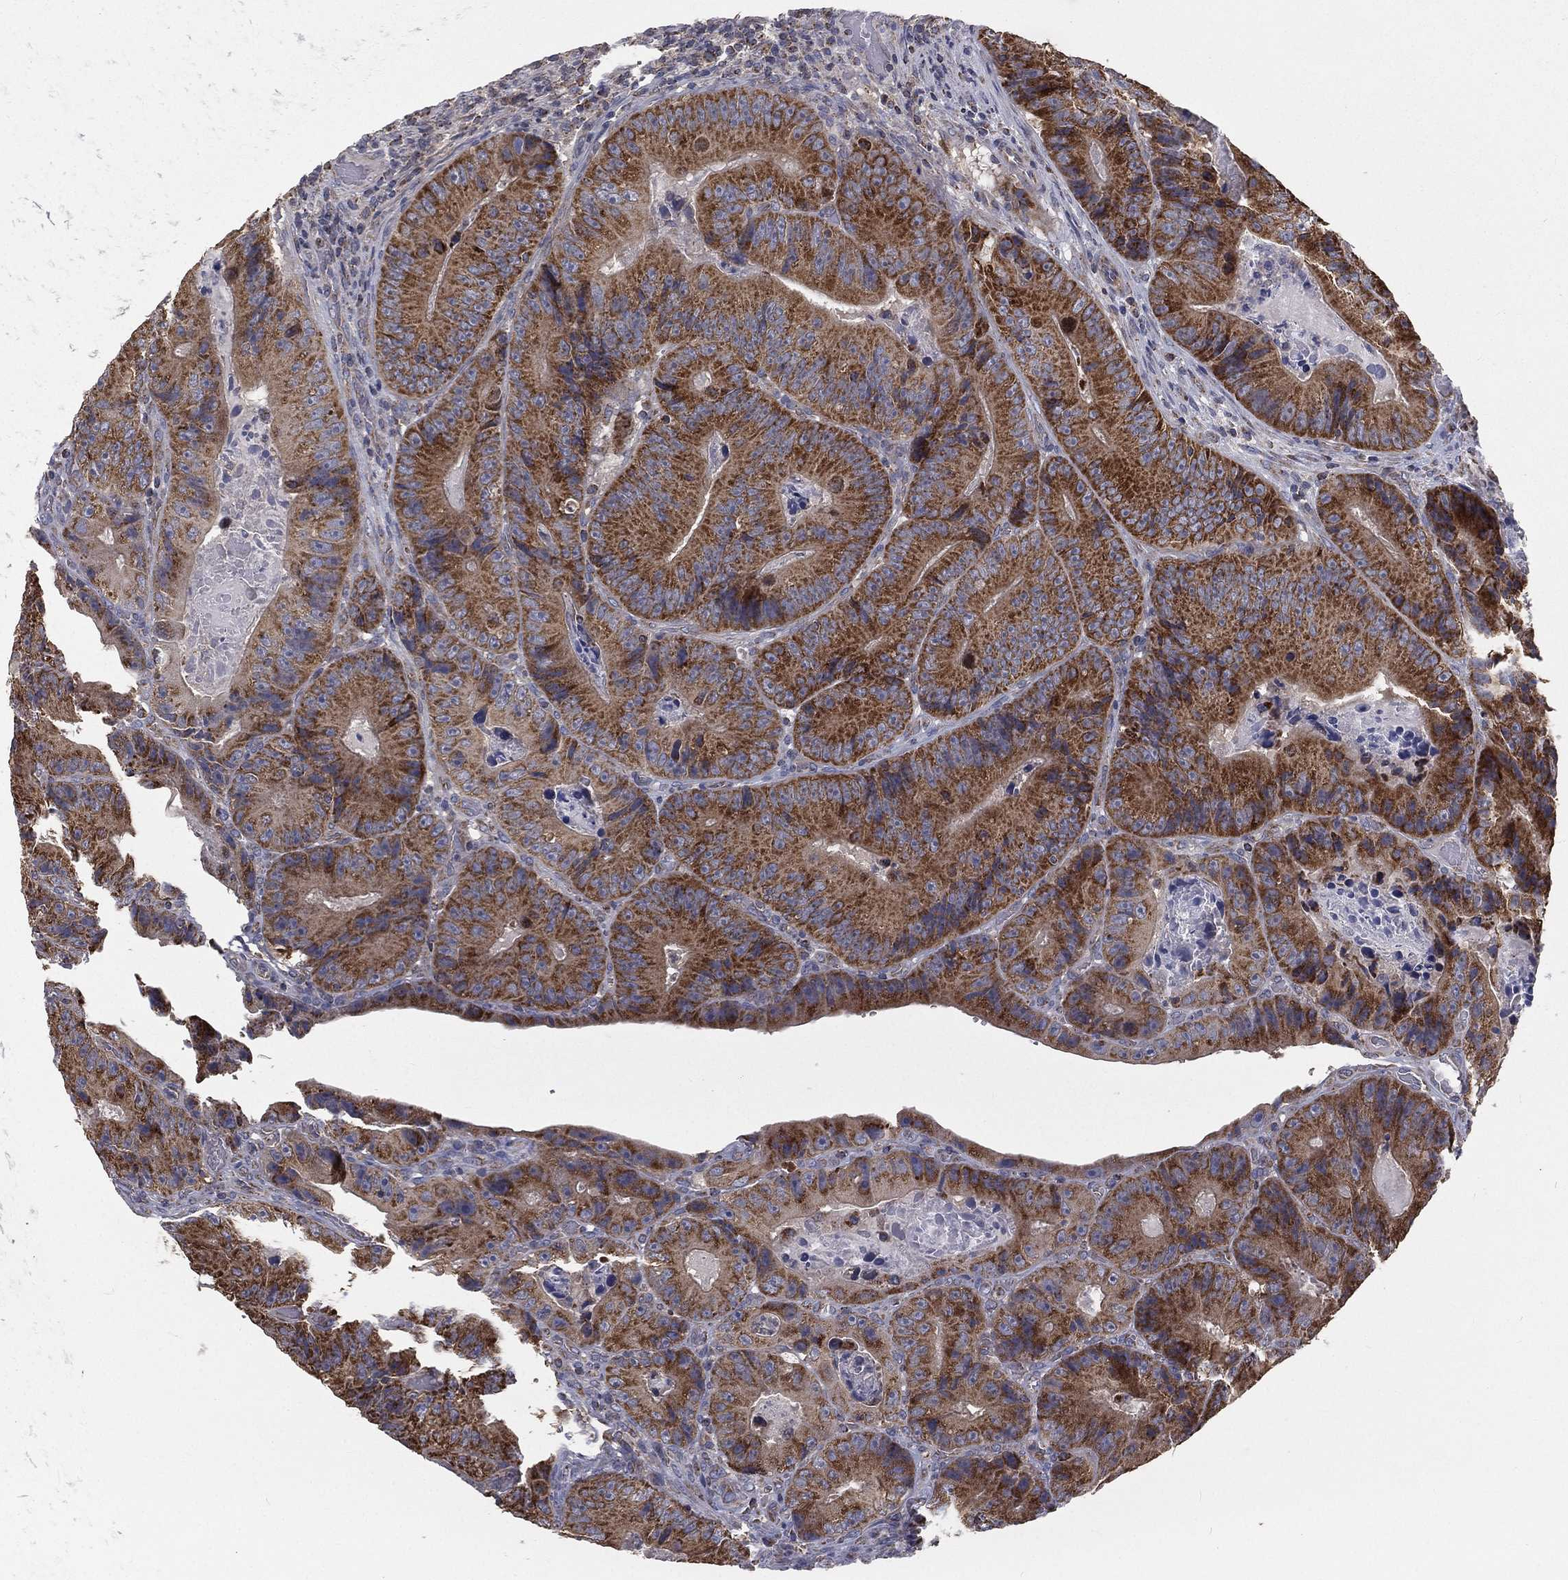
{"staining": {"intensity": "strong", "quantity": ">75%", "location": "cytoplasmic/membranous"}, "tissue": "colorectal cancer", "cell_type": "Tumor cells", "image_type": "cancer", "snomed": [{"axis": "morphology", "description": "Adenocarcinoma, NOS"}, {"axis": "topography", "description": "Colon"}], "caption": "There is high levels of strong cytoplasmic/membranous positivity in tumor cells of colorectal cancer, as demonstrated by immunohistochemical staining (brown color).", "gene": "HADH", "patient": {"sex": "female", "age": 86}}